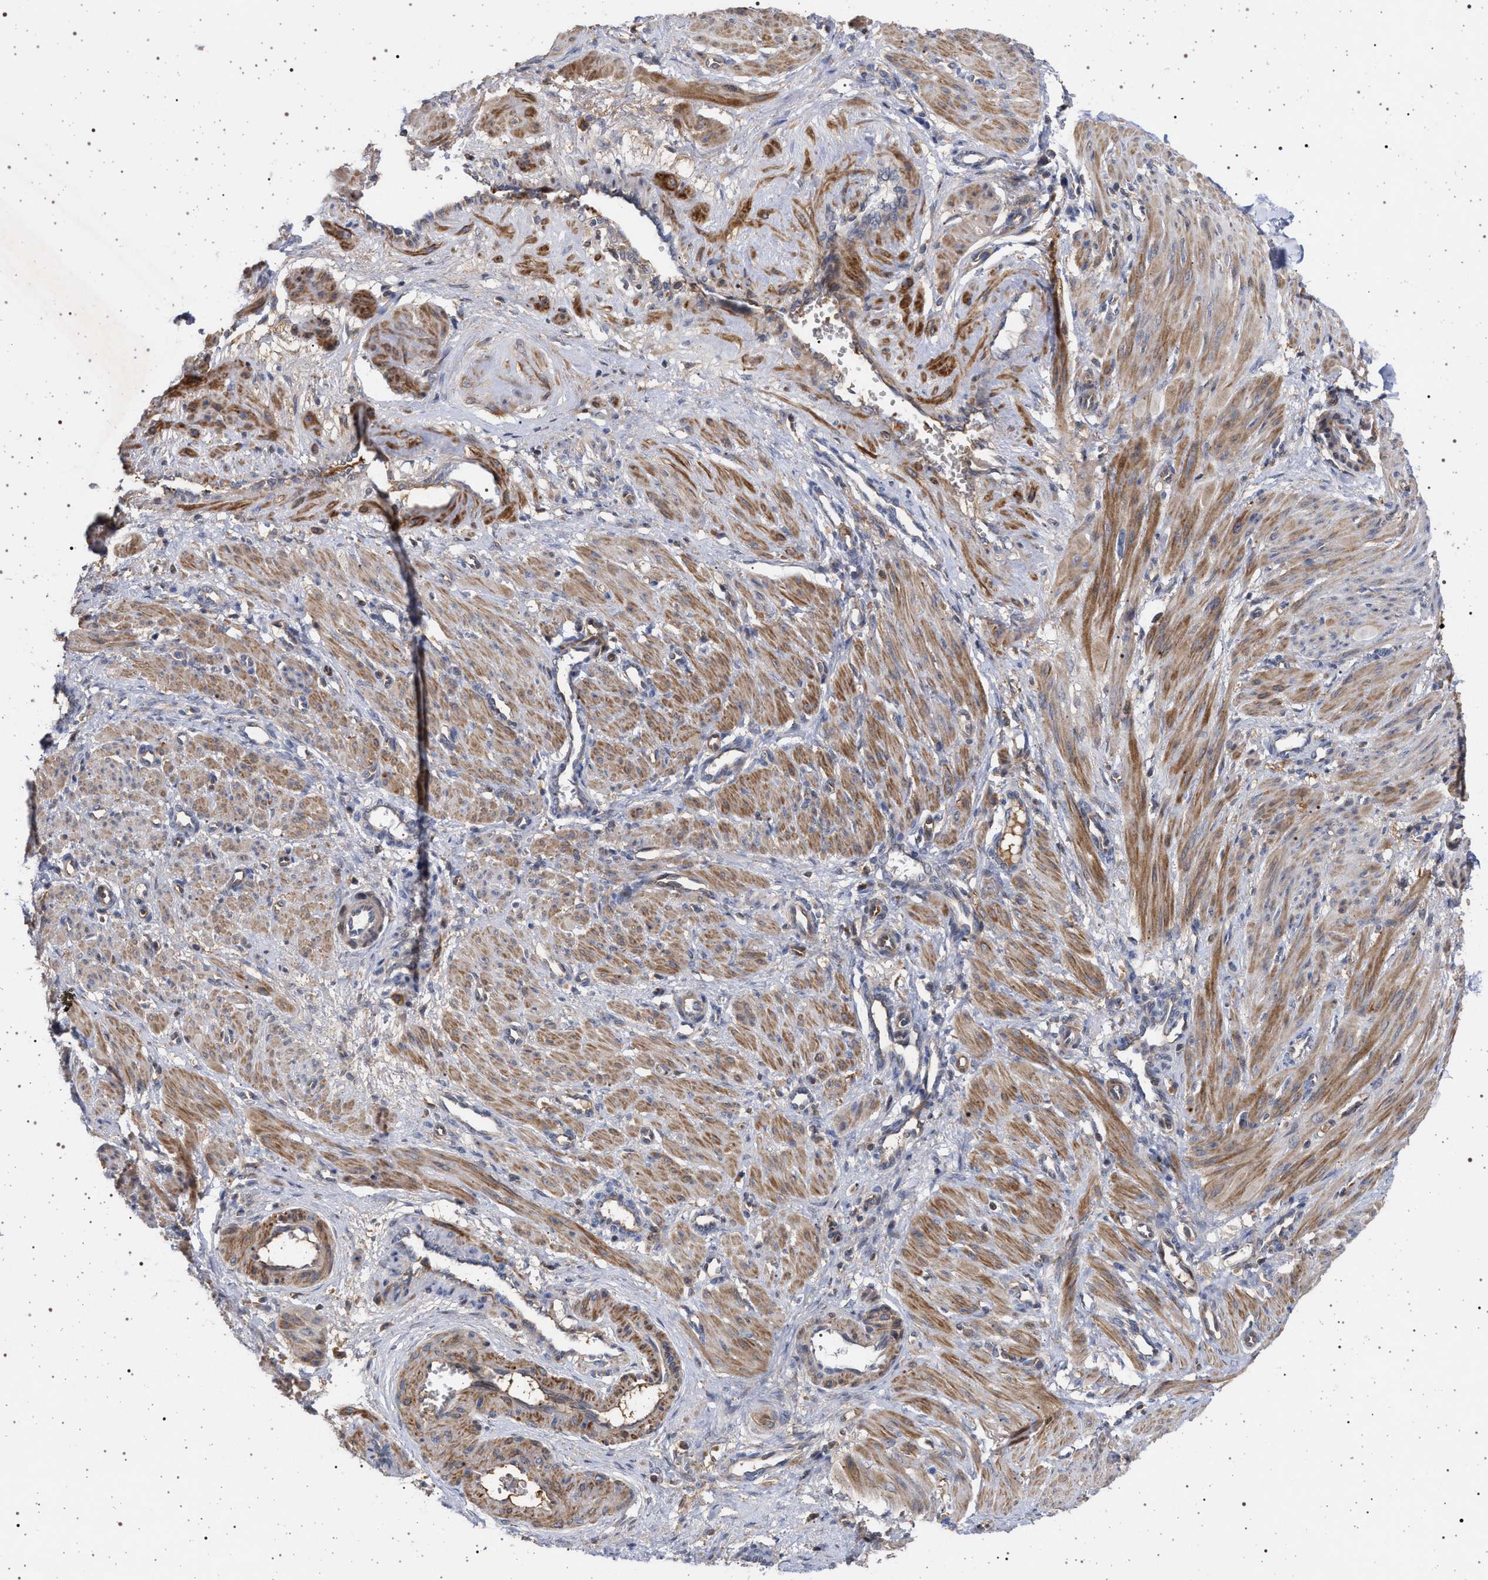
{"staining": {"intensity": "moderate", "quantity": ">75%", "location": "cytoplasmic/membranous"}, "tissue": "smooth muscle", "cell_type": "Smooth muscle cells", "image_type": "normal", "snomed": [{"axis": "morphology", "description": "Normal tissue, NOS"}, {"axis": "topography", "description": "Endometrium"}], "caption": "DAB (3,3'-diaminobenzidine) immunohistochemical staining of unremarkable human smooth muscle demonstrates moderate cytoplasmic/membranous protein expression in approximately >75% of smooth muscle cells. (Stains: DAB in brown, nuclei in blue, Microscopy: brightfield microscopy at high magnification).", "gene": "RBM48", "patient": {"sex": "female", "age": 33}}